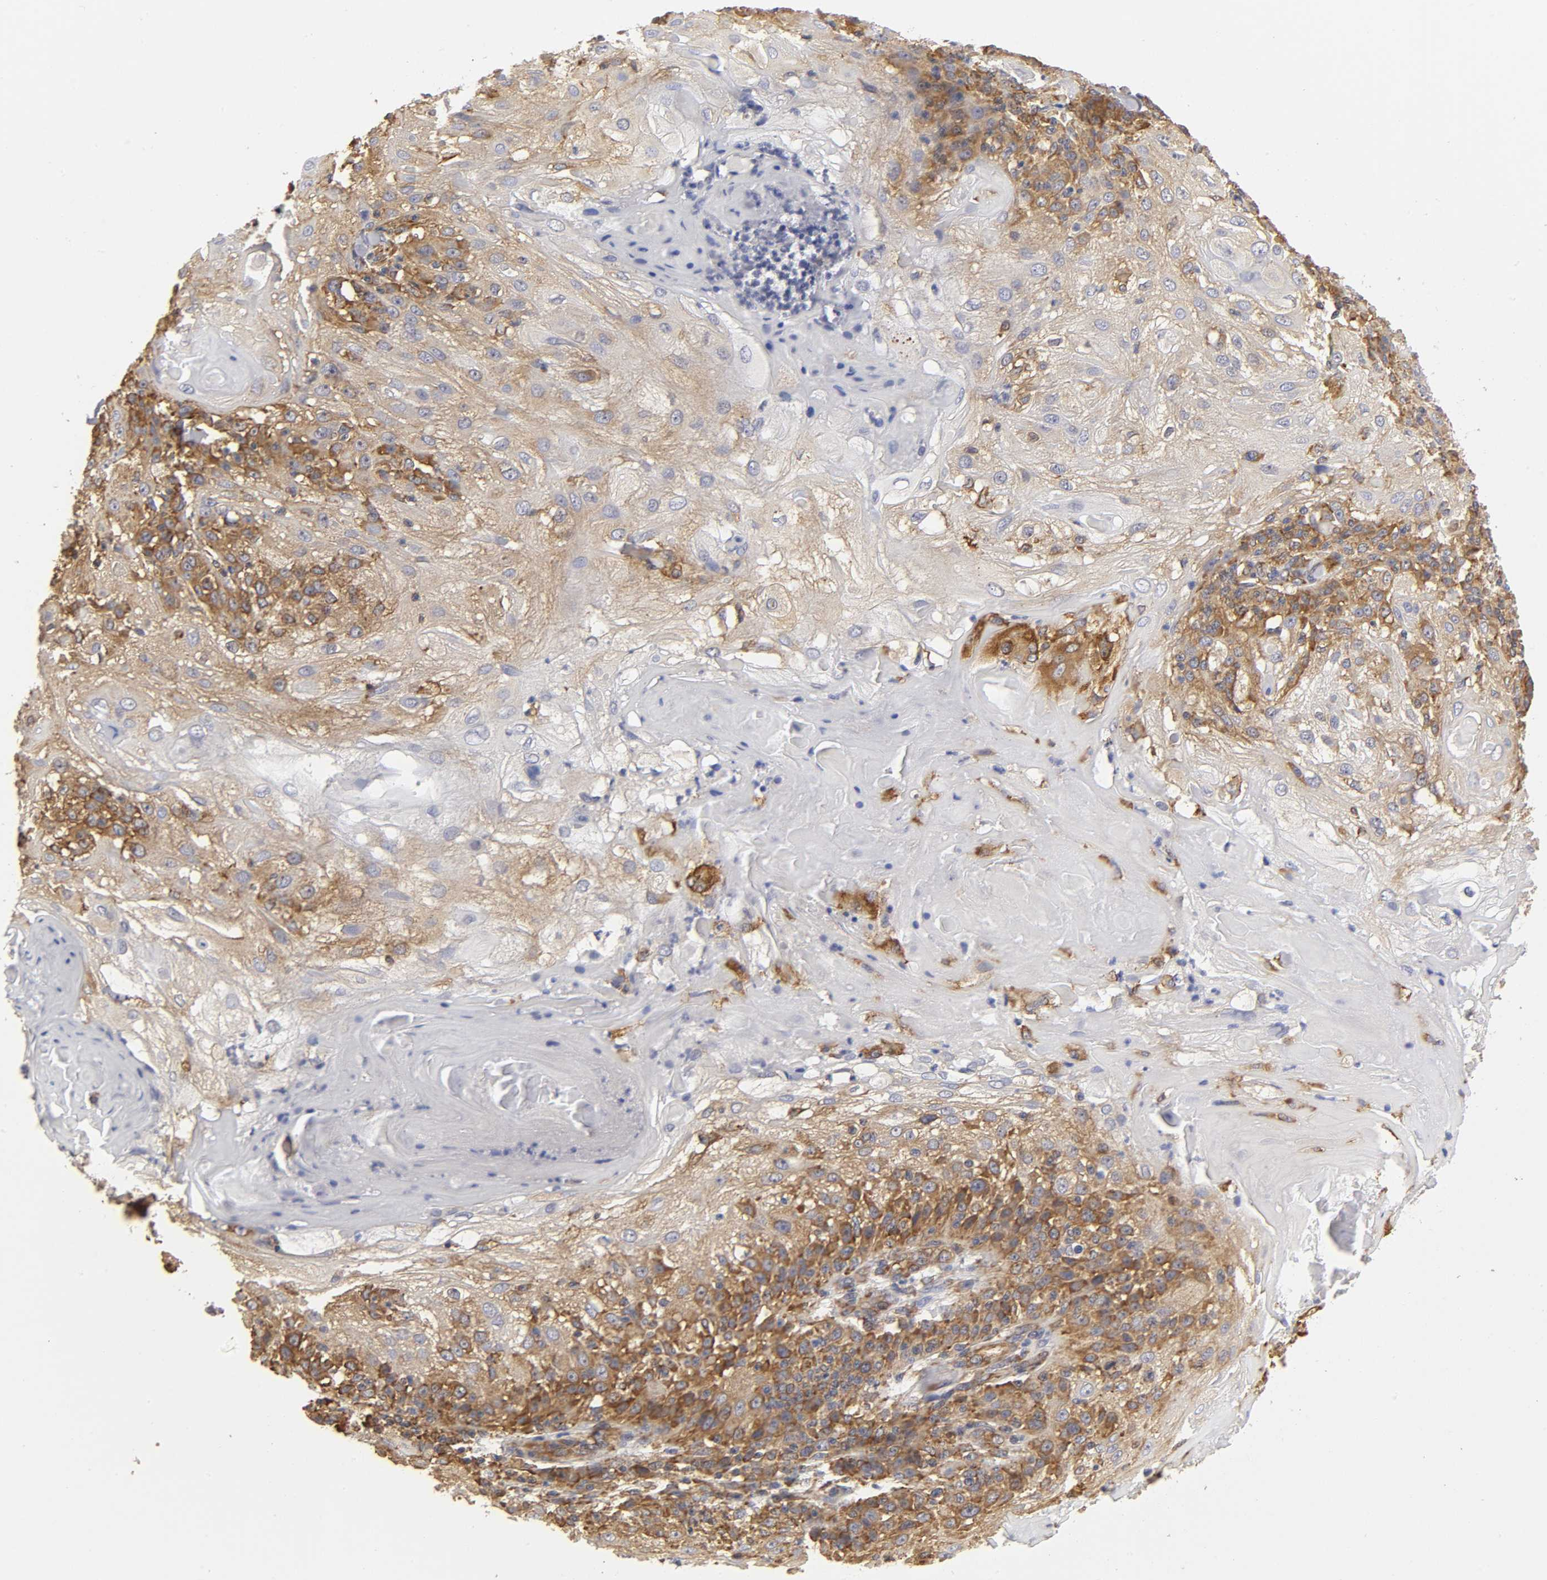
{"staining": {"intensity": "strong", "quantity": ">75%", "location": "cytoplasmic/membranous"}, "tissue": "skin cancer", "cell_type": "Tumor cells", "image_type": "cancer", "snomed": [{"axis": "morphology", "description": "Normal tissue, NOS"}, {"axis": "morphology", "description": "Squamous cell carcinoma, NOS"}, {"axis": "topography", "description": "Skin"}], "caption": "Brown immunohistochemical staining in skin cancer (squamous cell carcinoma) demonstrates strong cytoplasmic/membranous positivity in about >75% of tumor cells.", "gene": "RPL14", "patient": {"sex": "female", "age": 83}}